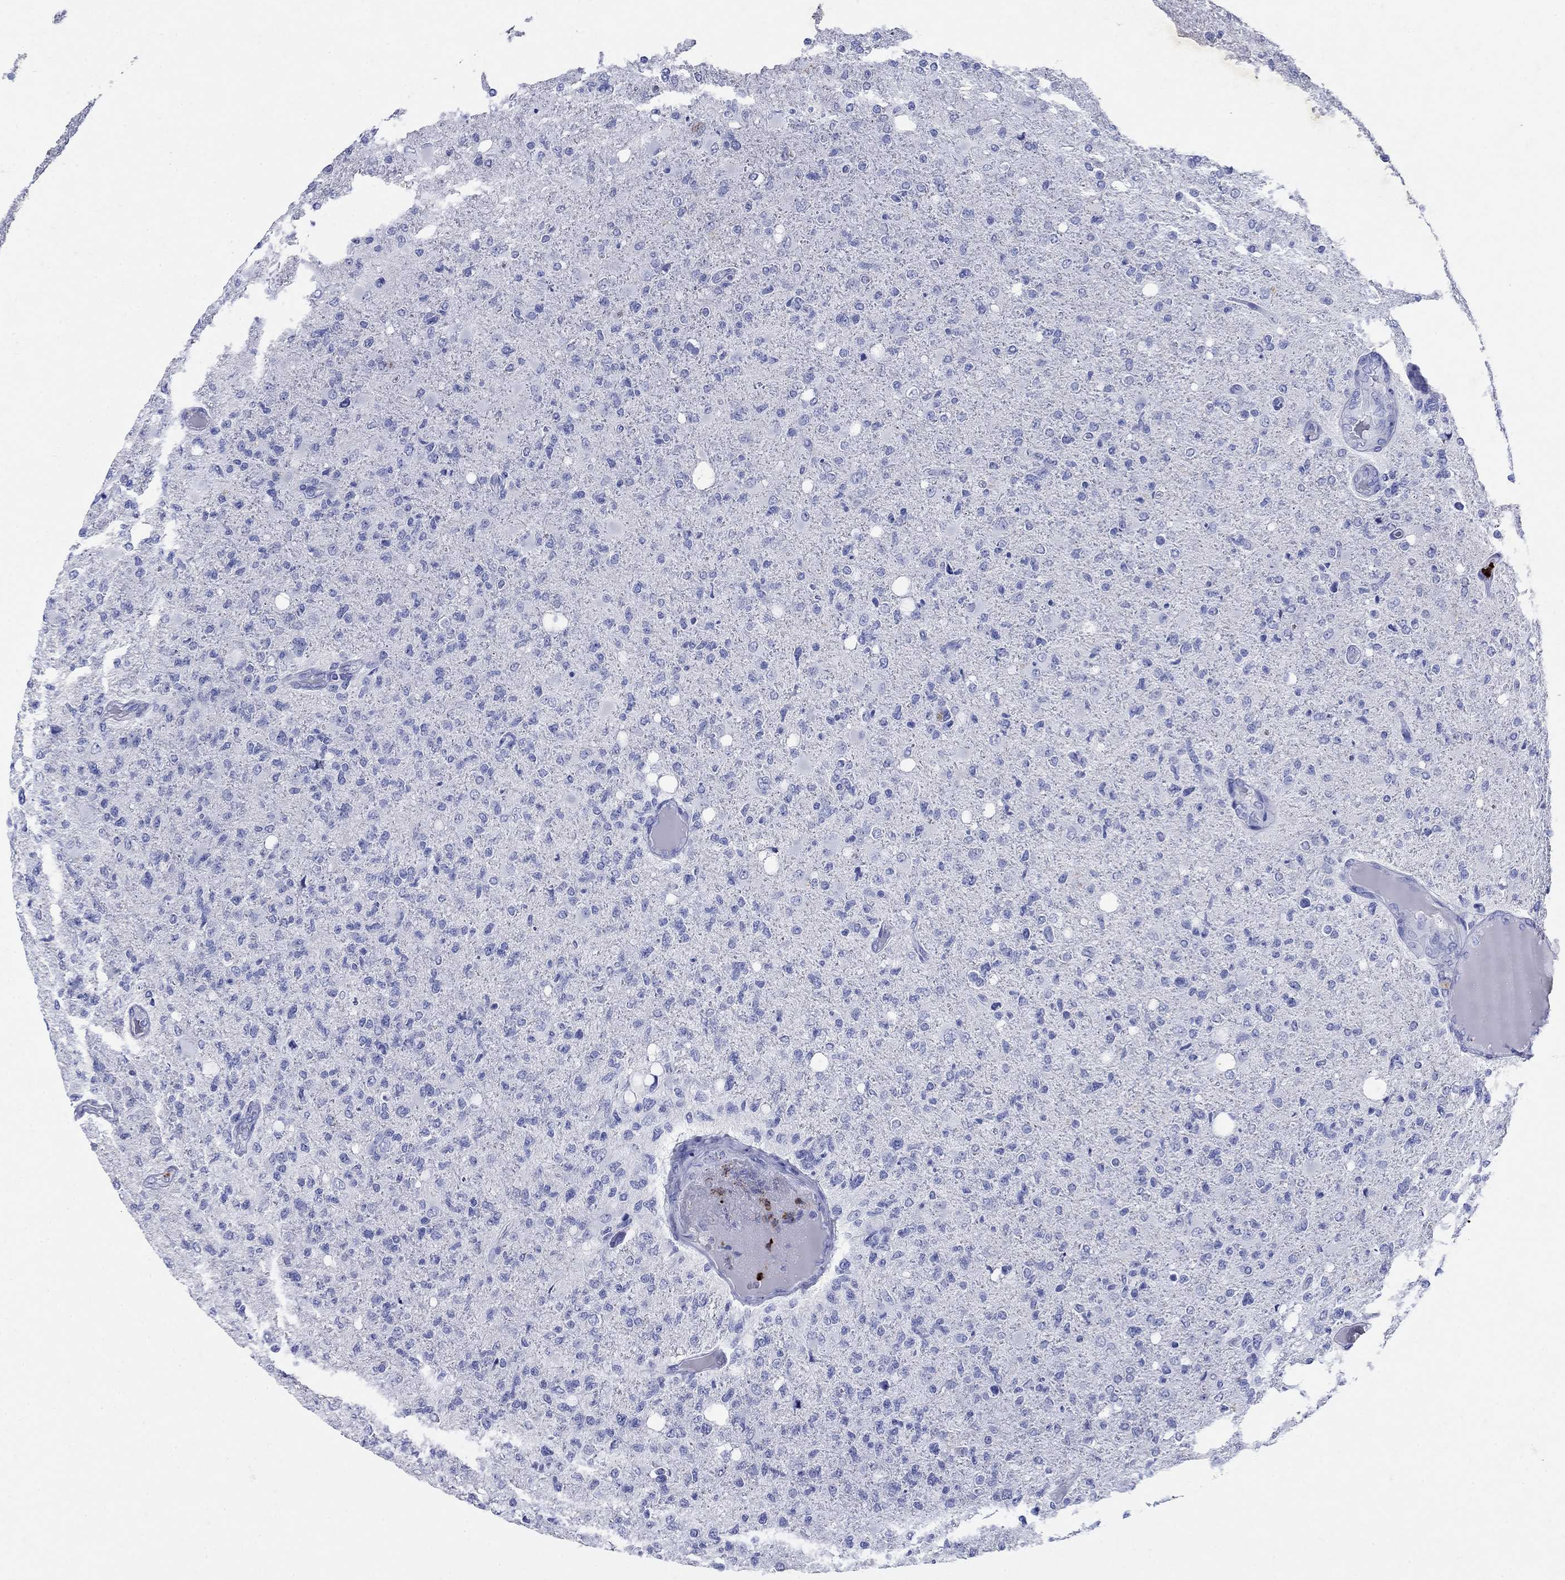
{"staining": {"intensity": "negative", "quantity": "none", "location": "none"}, "tissue": "glioma", "cell_type": "Tumor cells", "image_type": "cancer", "snomed": [{"axis": "morphology", "description": "Glioma, malignant, High grade"}, {"axis": "topography", "description": "Cerebral cortex"}], "caption": "A high-resolution photomicrograph shows immunohistochemistry staining of glioma, which shows no significant staining in tumor cells.", "gene": "AZU1", "patient": {"sex": "male", "age": 70}}